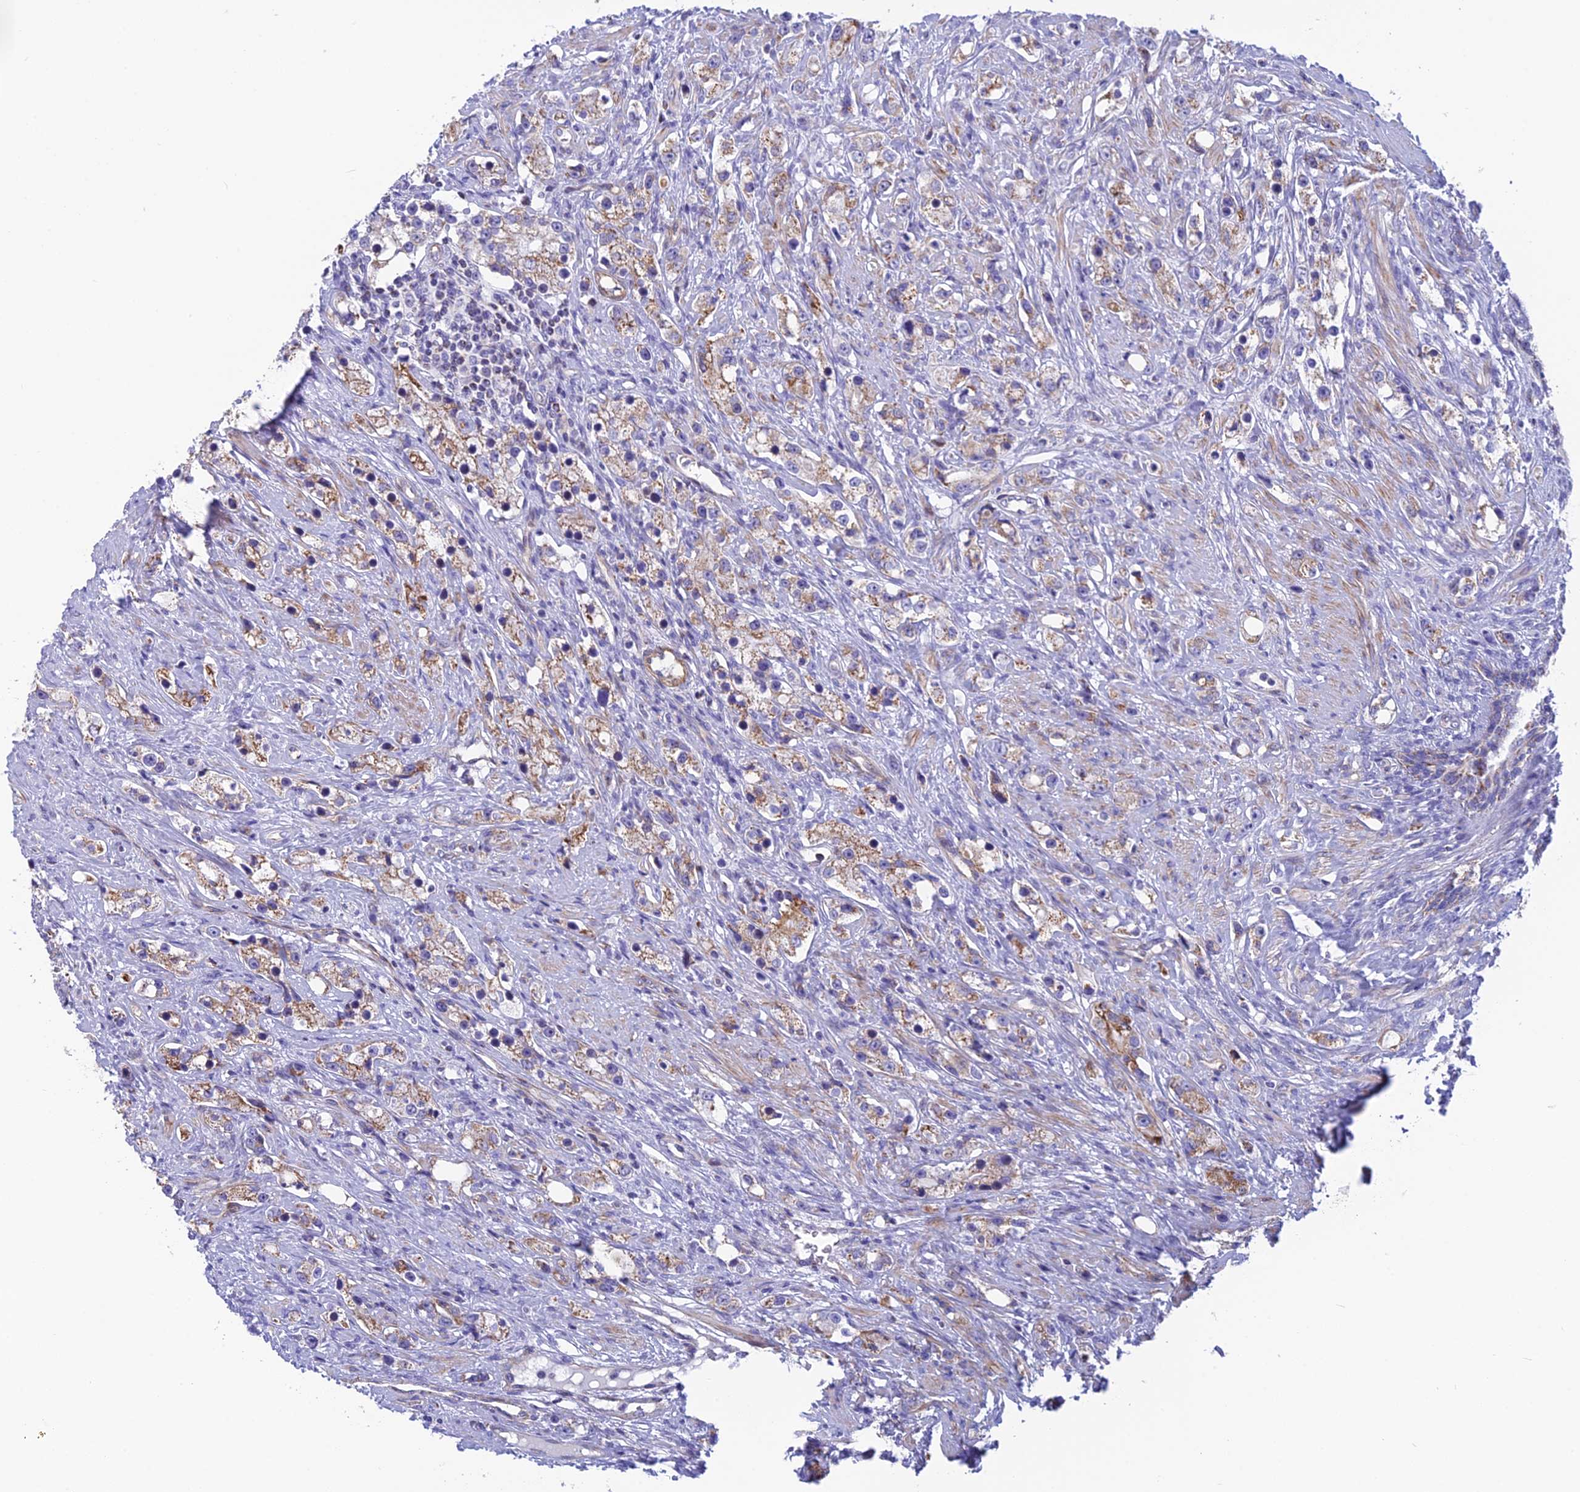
{"staining": {"intensity": "moderate", "quantity": ">75%", "location": "cytoplasmic/membranous"}, "tissue": "prostate cancer", "cell_type": "Tumor cells", "image_type": "cancer", "snomed": [{"axis": "morphology", "description": "Adenocarcinoma, High grade"}, {"axis": "topography", "description": "Prostate"}], "caption": "Tumor cells show moderate cytoplasmic/membranous positivity in approximately >75% of cells in high-grade adenocarcinoma (prostate). Nuclei are stained in blue.", "gene": "POMGNT1", "patient": {"sex": "male", "age": 63}}